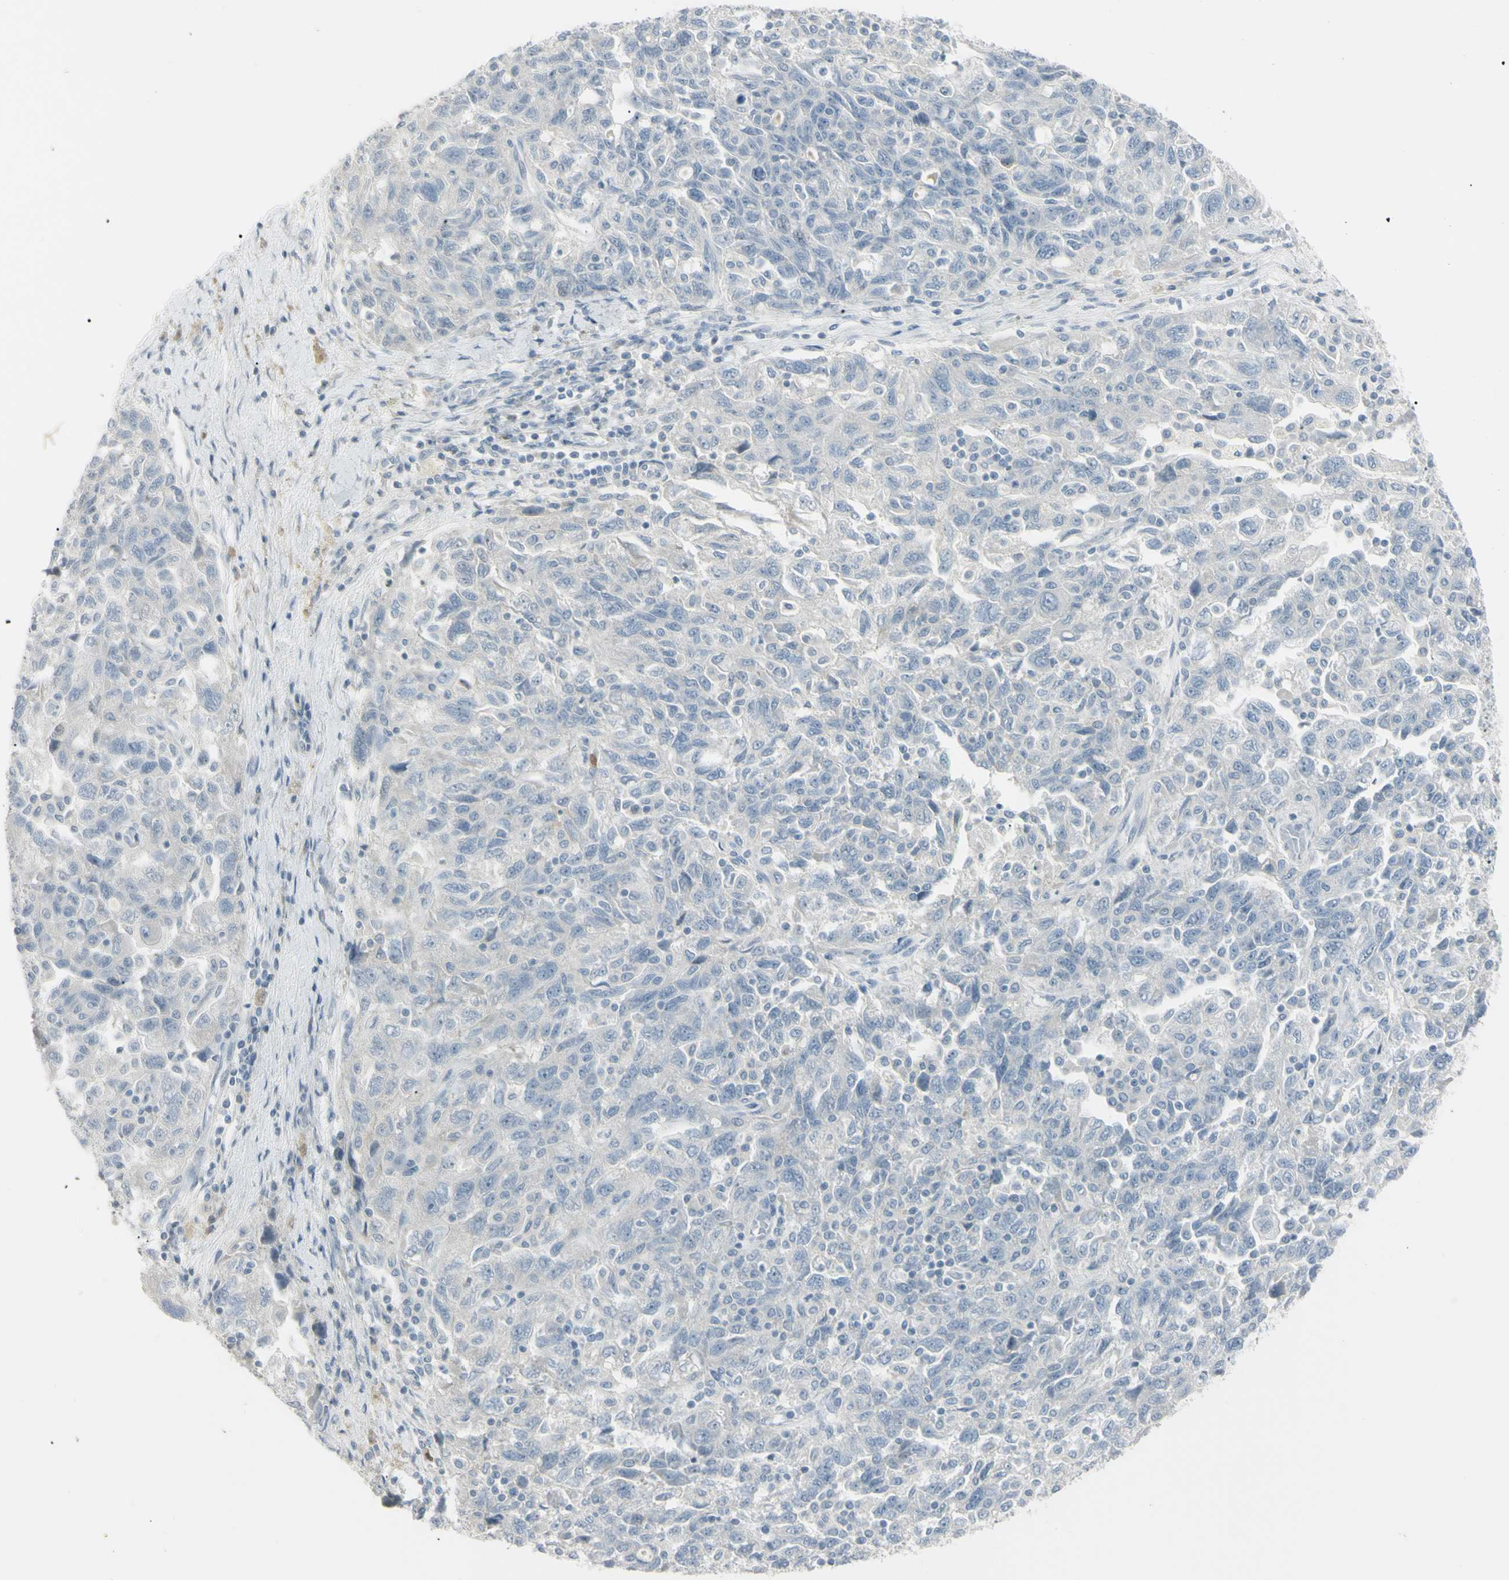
{"staining": {"intensity": "negative", "quantity": "none", "location": "none"}, "tissue": "ovarian cancer", "cell_type": "Tumor cells", "image_type": "cancer", "snomed": [{"axis": "morphology", "description": "Carcinoma, NOS"}, {"axis": "morphology", "description": "Cystadenocarcinoma, serous, NOS"}, {"axis": "topography", "description": "Ovary"}], "caption": "Tumor cells show no significant expression in ovarian cancer.", "gene": "PIP", "patient": {"sex": "female", "age": 69}}